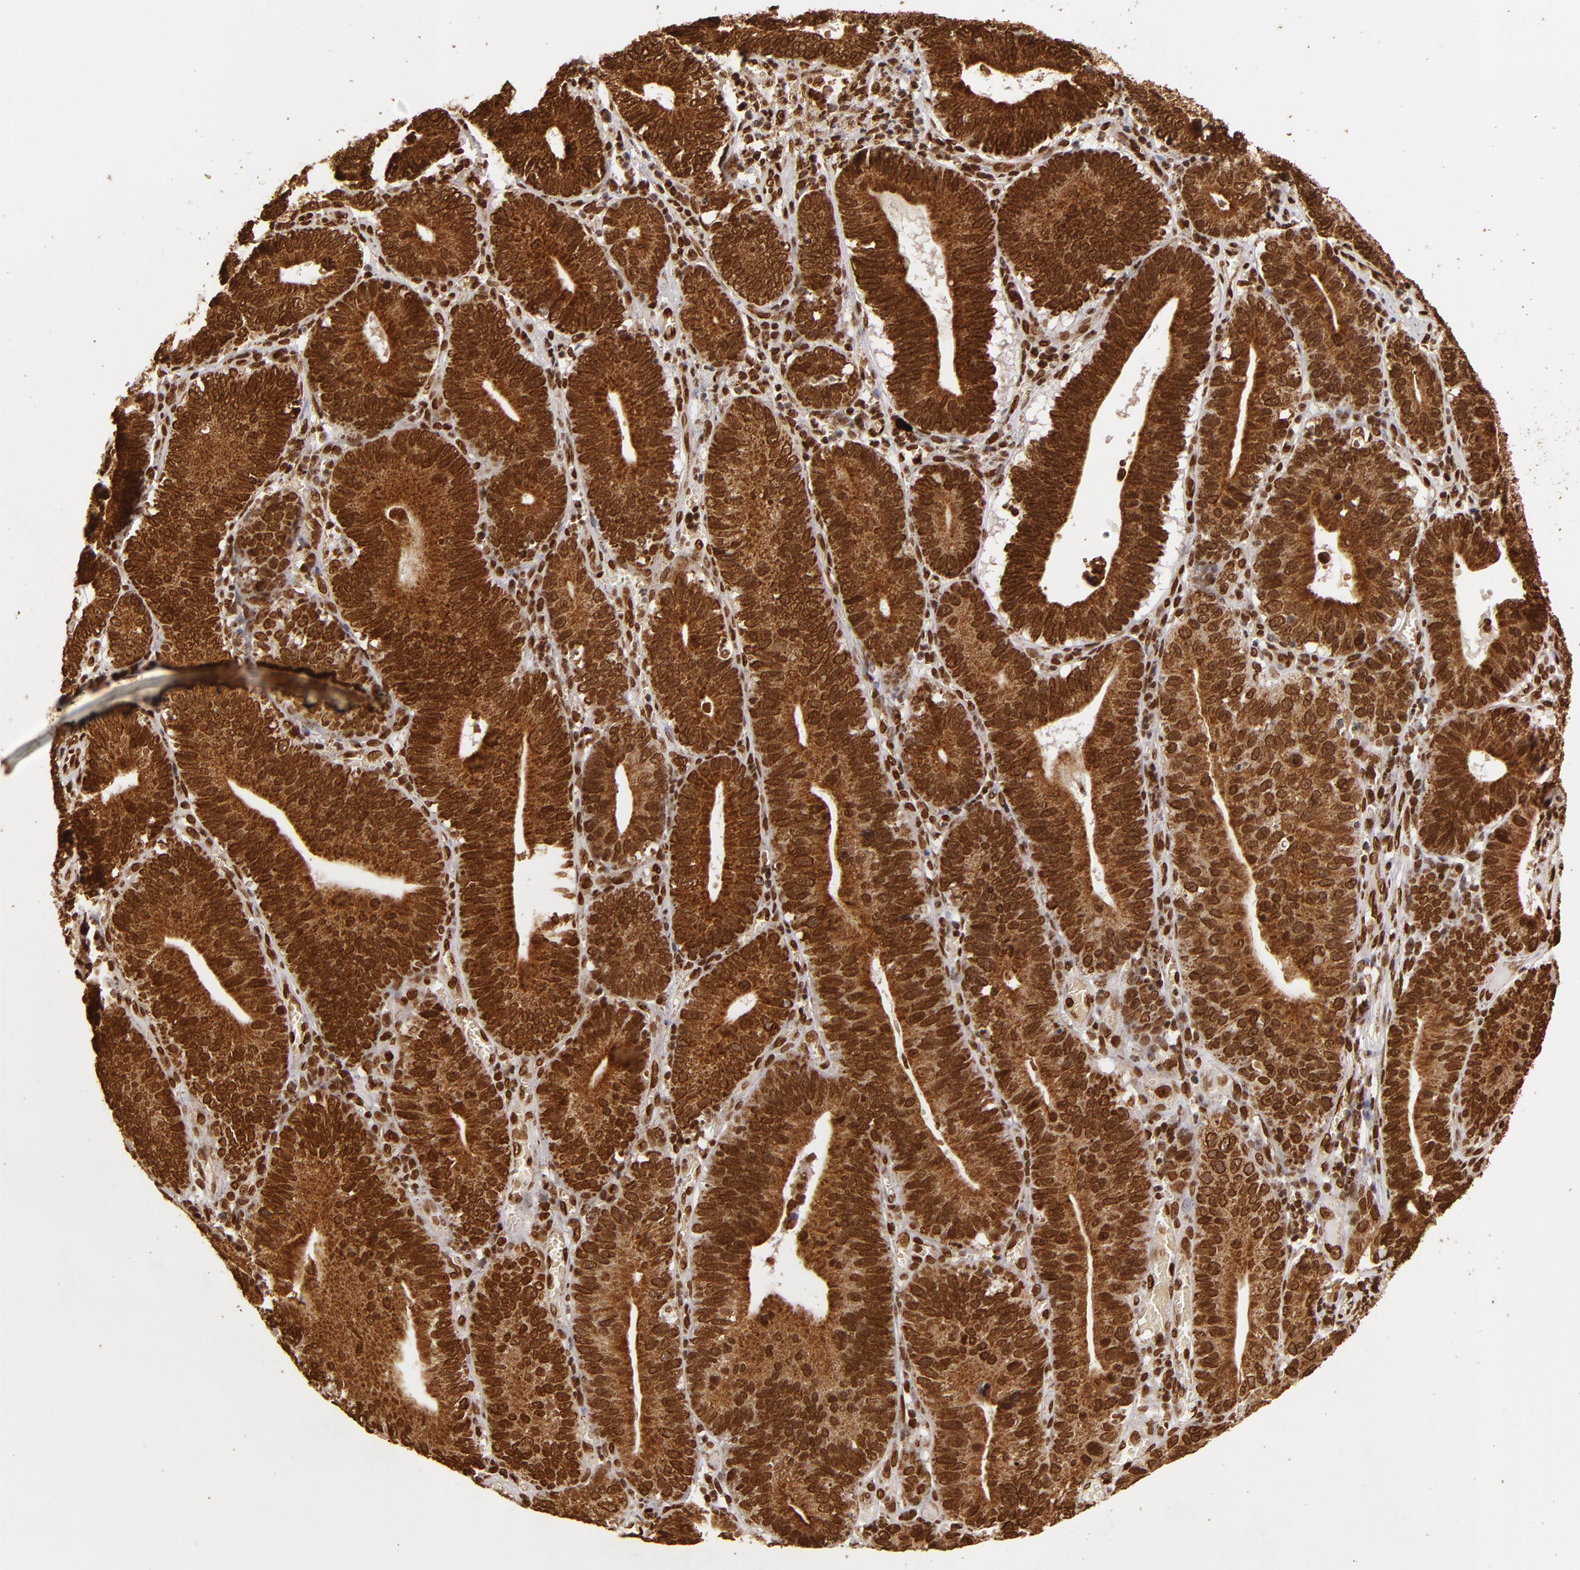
{"staining": {"intensity": "strong", "quantity": ">75%", "location": "cytoplasmic/membranous,nuclear"}, "tissue": "stomach cancer", "cell_type": "Tumor cells", "image_type": "cancer", "snomed": [{"axis": "morphology", "description": "Adenocarcinoma, NOS"}, {"axis": "topography", "description": "Stomach"}, {"axis": "topography", "description": "Gastric cardia"}], "caption": "Strong cytoplasmic/membranous and nuclear positivity is present in approximately >75% of tumor cells in stomach adenocarcinoma.", "gene": "CUL3", "patient": {"sex": "male", "age": 59}}